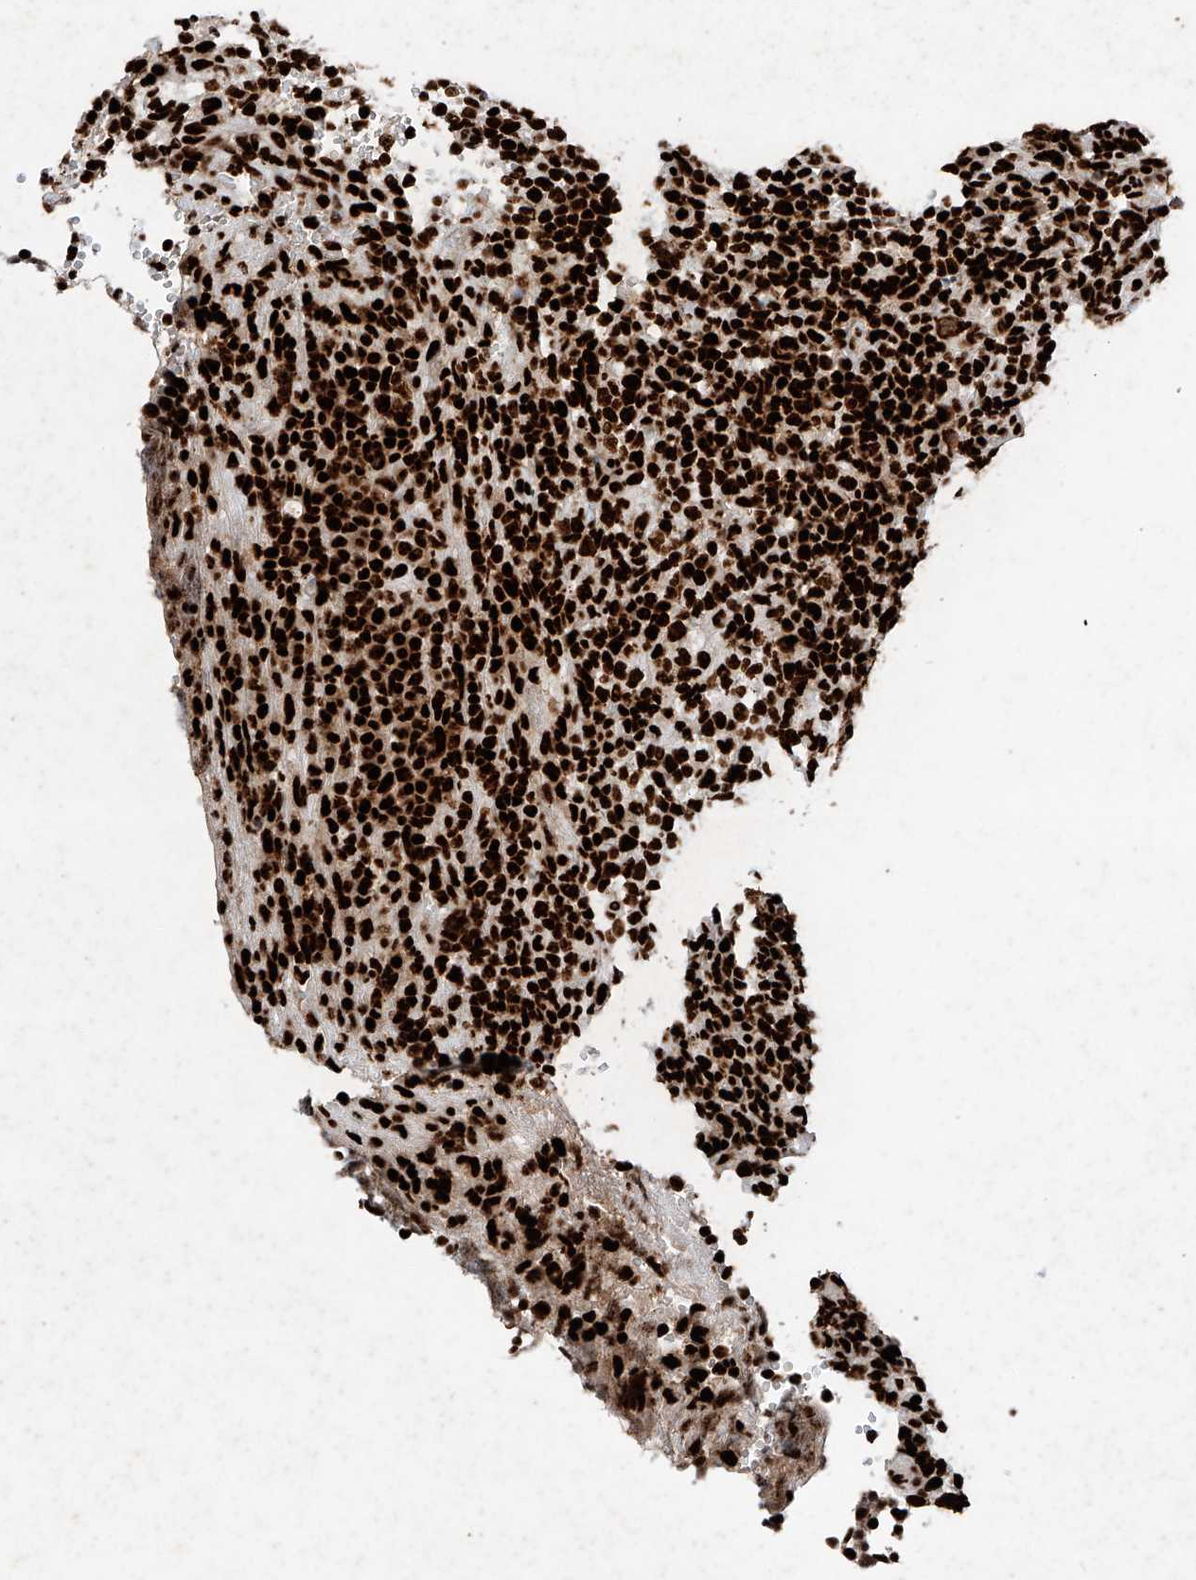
{"staining": {"intensity": "strong", "quantity": ">75%", "location": "nuclear"}, "tissue": "lymphoma", "cell_type": "Tumor cells", "image_type": "cancer", "snomed": [{"axis": "morphology", "description": "Malignant lymphoma, non-Hodgkin's type, High grade"}, {"axis": "topography", "description": "Lymph node"}], "caption": "Tumor cells exhibit high levels of strong nuclear positivity in about >75% of cells in human lymphoma.", "gene": "SRSF6", "patient": {"sex": "female", "age": 76}}